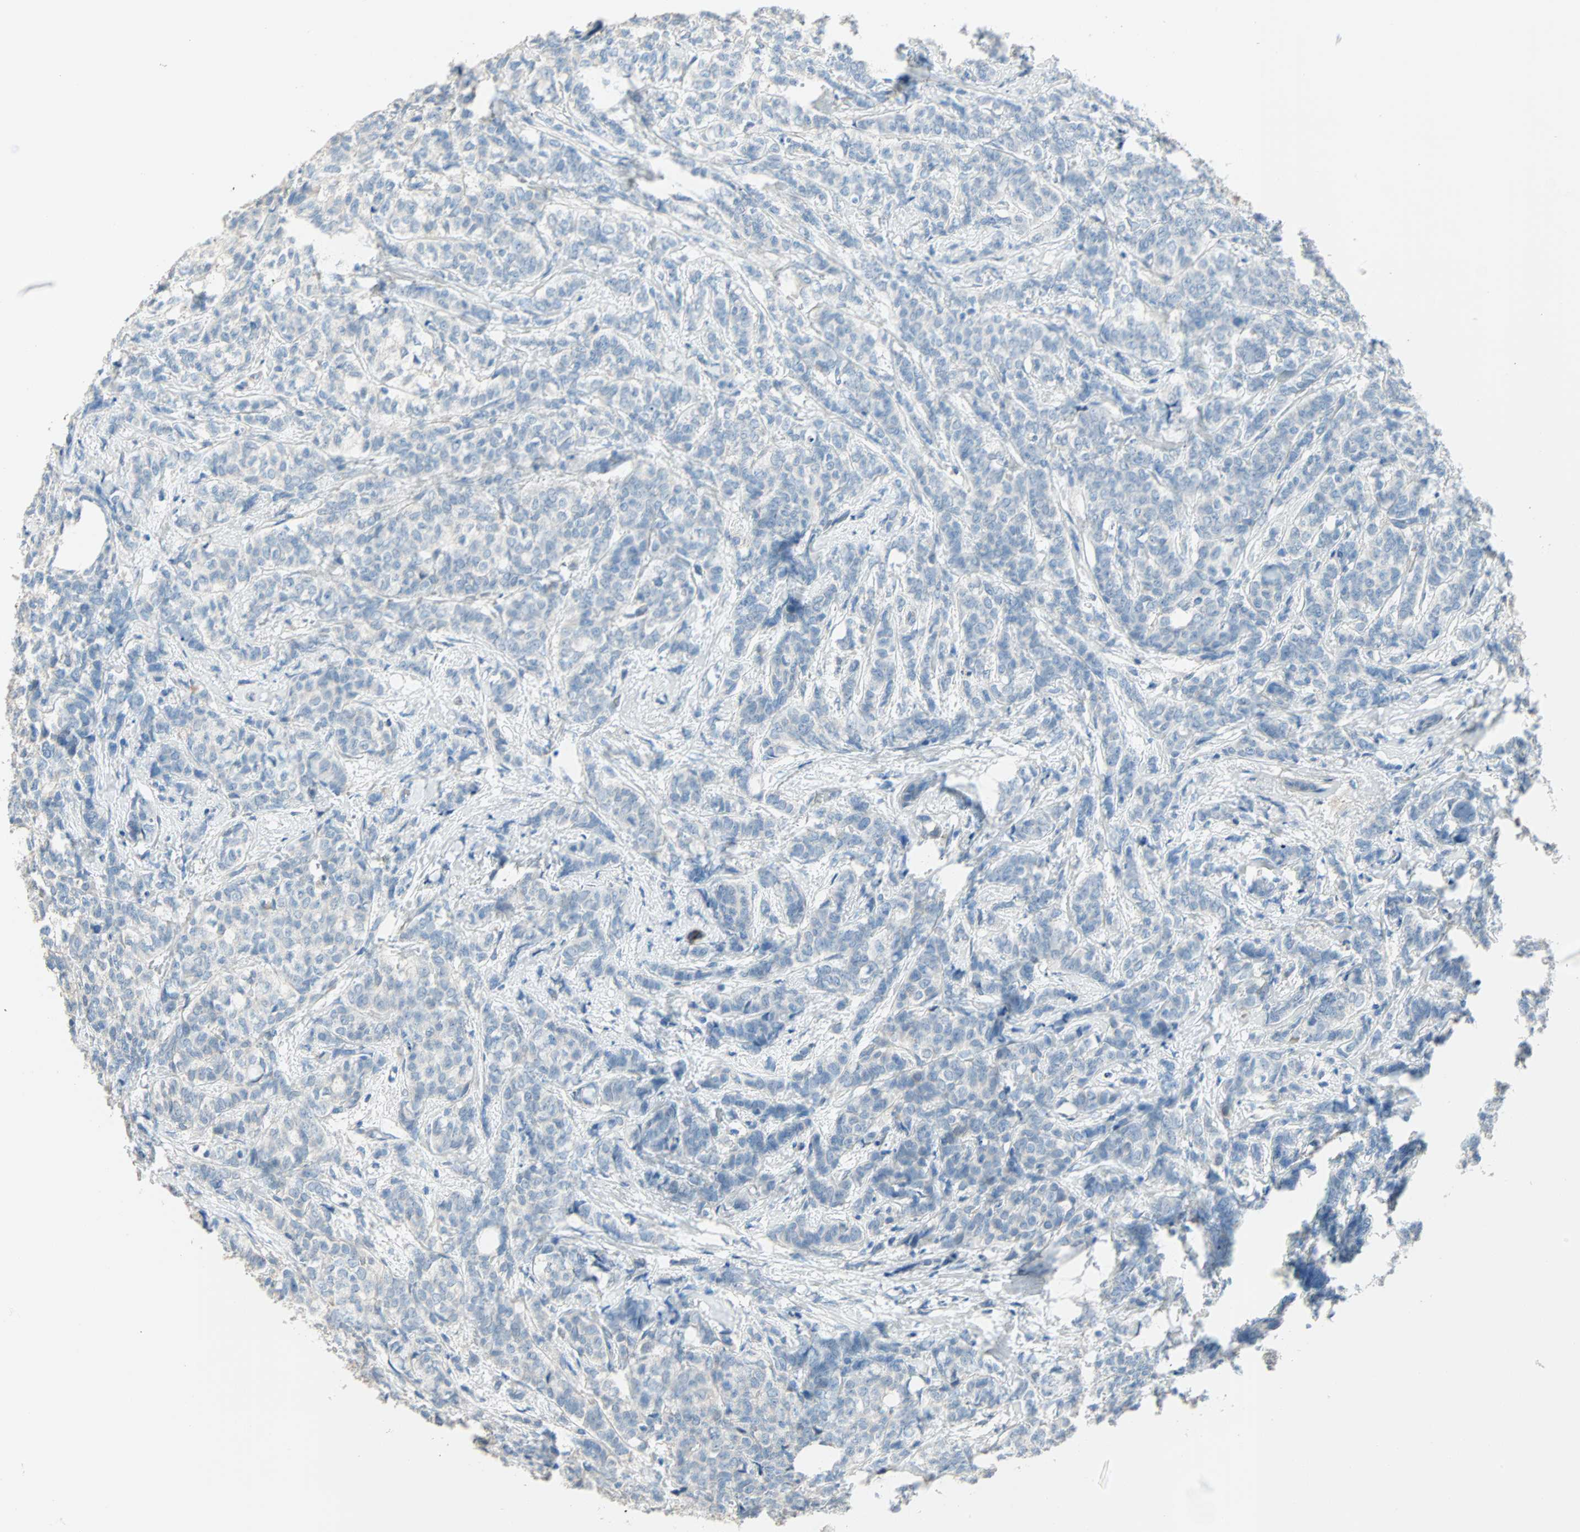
{"staining": {"intensity": "negative", "quantity": "none", "location": "none"}, "tissue": "breast cancer", "cell_type": "Tumor cells", "image_type": "cancer", "snomed": [{"axis": "morphology", "description": "Lobular carcinoma"}, {"axis": "topography", "description": "Breast"}], "caption": "Protein analysis of lobular carcinoma (breast) displays no significant positivity in tumor cells.", "gene": "ACVRL1", "patient": {"sex": "female", "age": 60}}